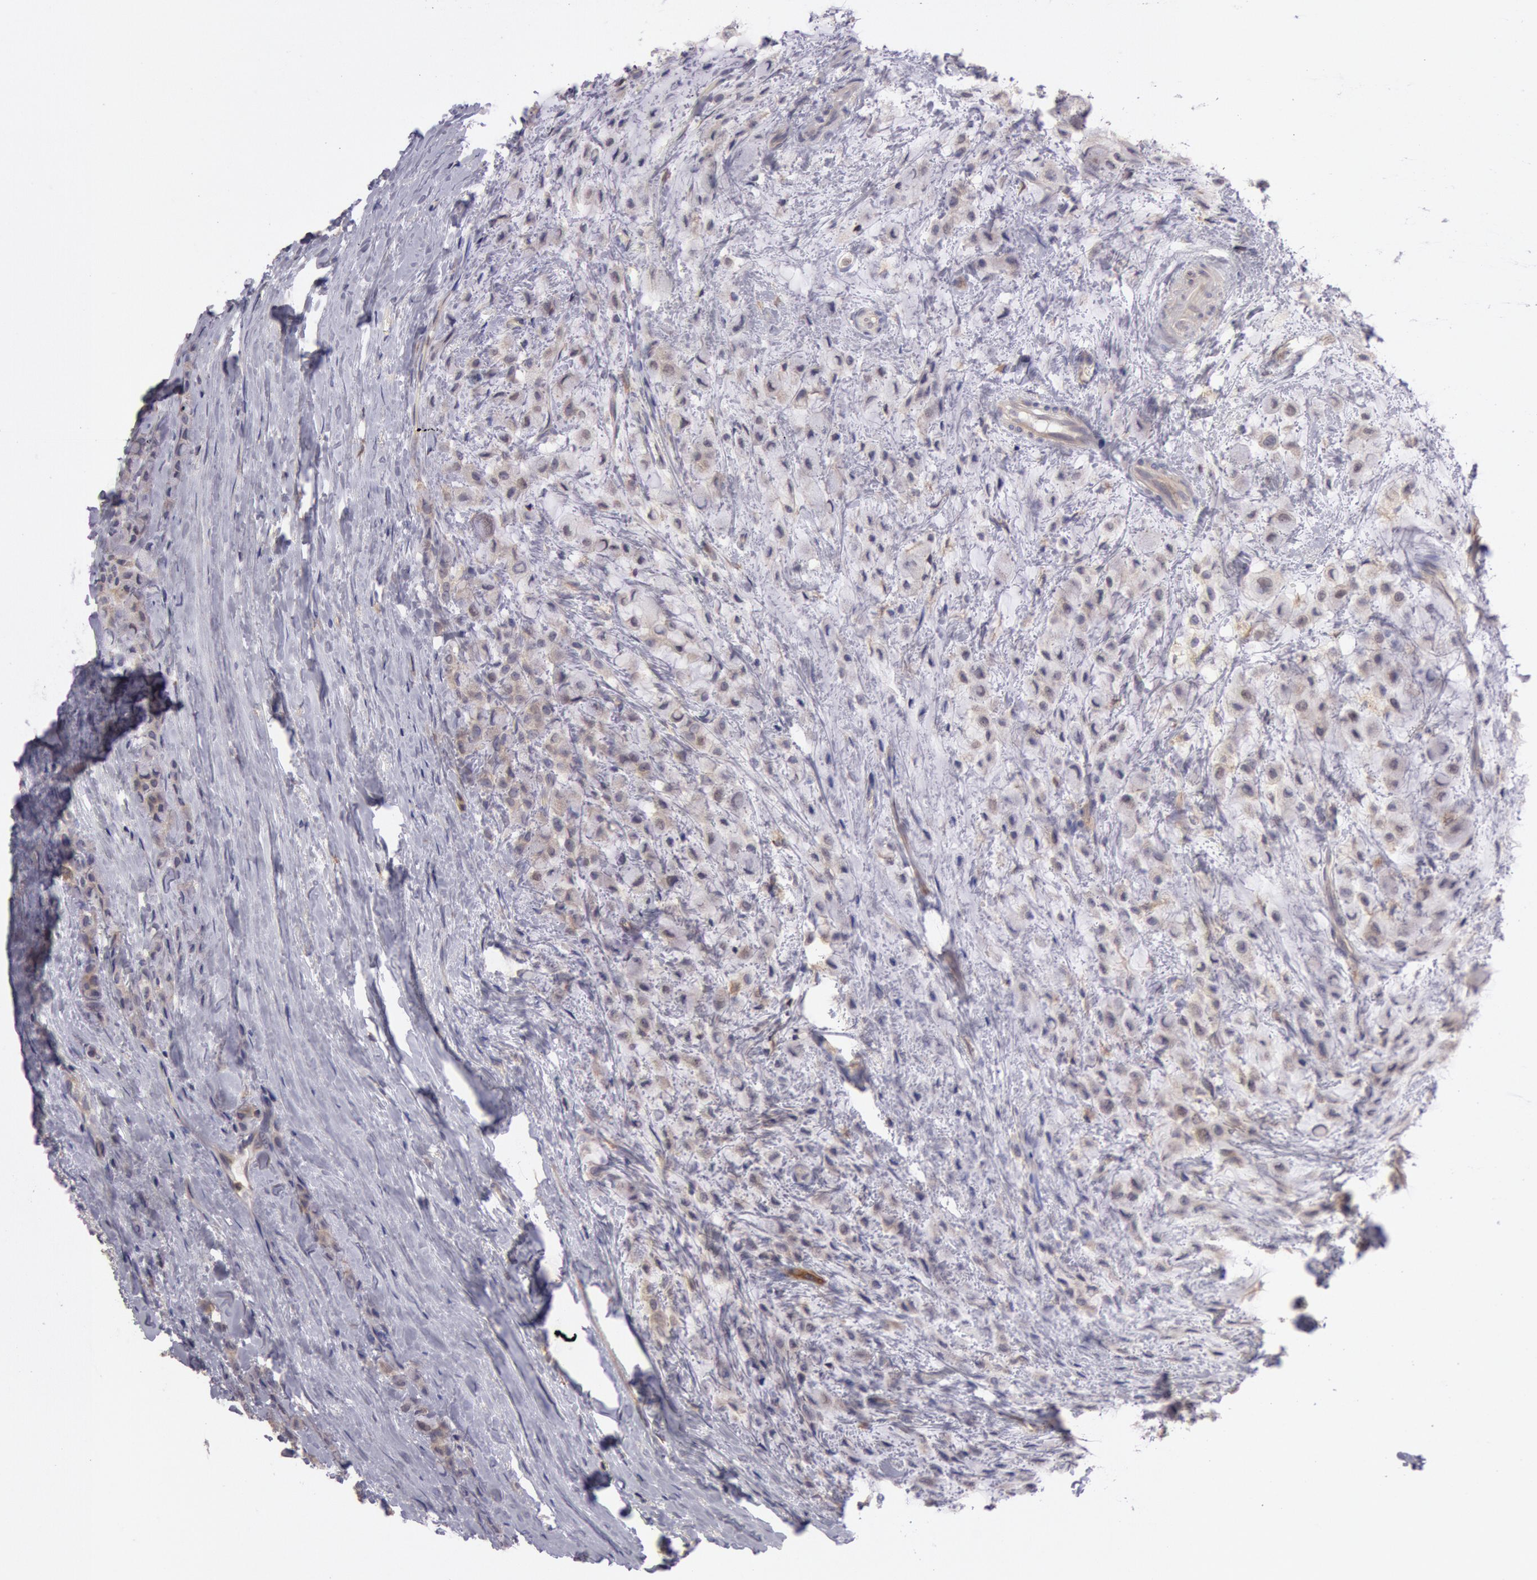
{"staining": {"intensity": "weak", "quantity": ">75%", "location": "cytoplasmic/membranous"}, "tissue": "breast cancer", "cell_type": "Tumor cells", "image_type": "cancer", "snomed": [{"axis": "morphology", "description": "Lobular carcinoma"}, {"axis": "topography", "description": "Breast"}], "caption": "Tumor cells show low levels of weak cytoplasmic/membranous positivity in about >75% of cells in breast cancer. The staining is performed using DAB brown chromogen to label protein expression. The nuclei are counter-stained blue using hematoxylin.", "gene": "NMT2", "patient": {"sex": "female", "age": 85}}